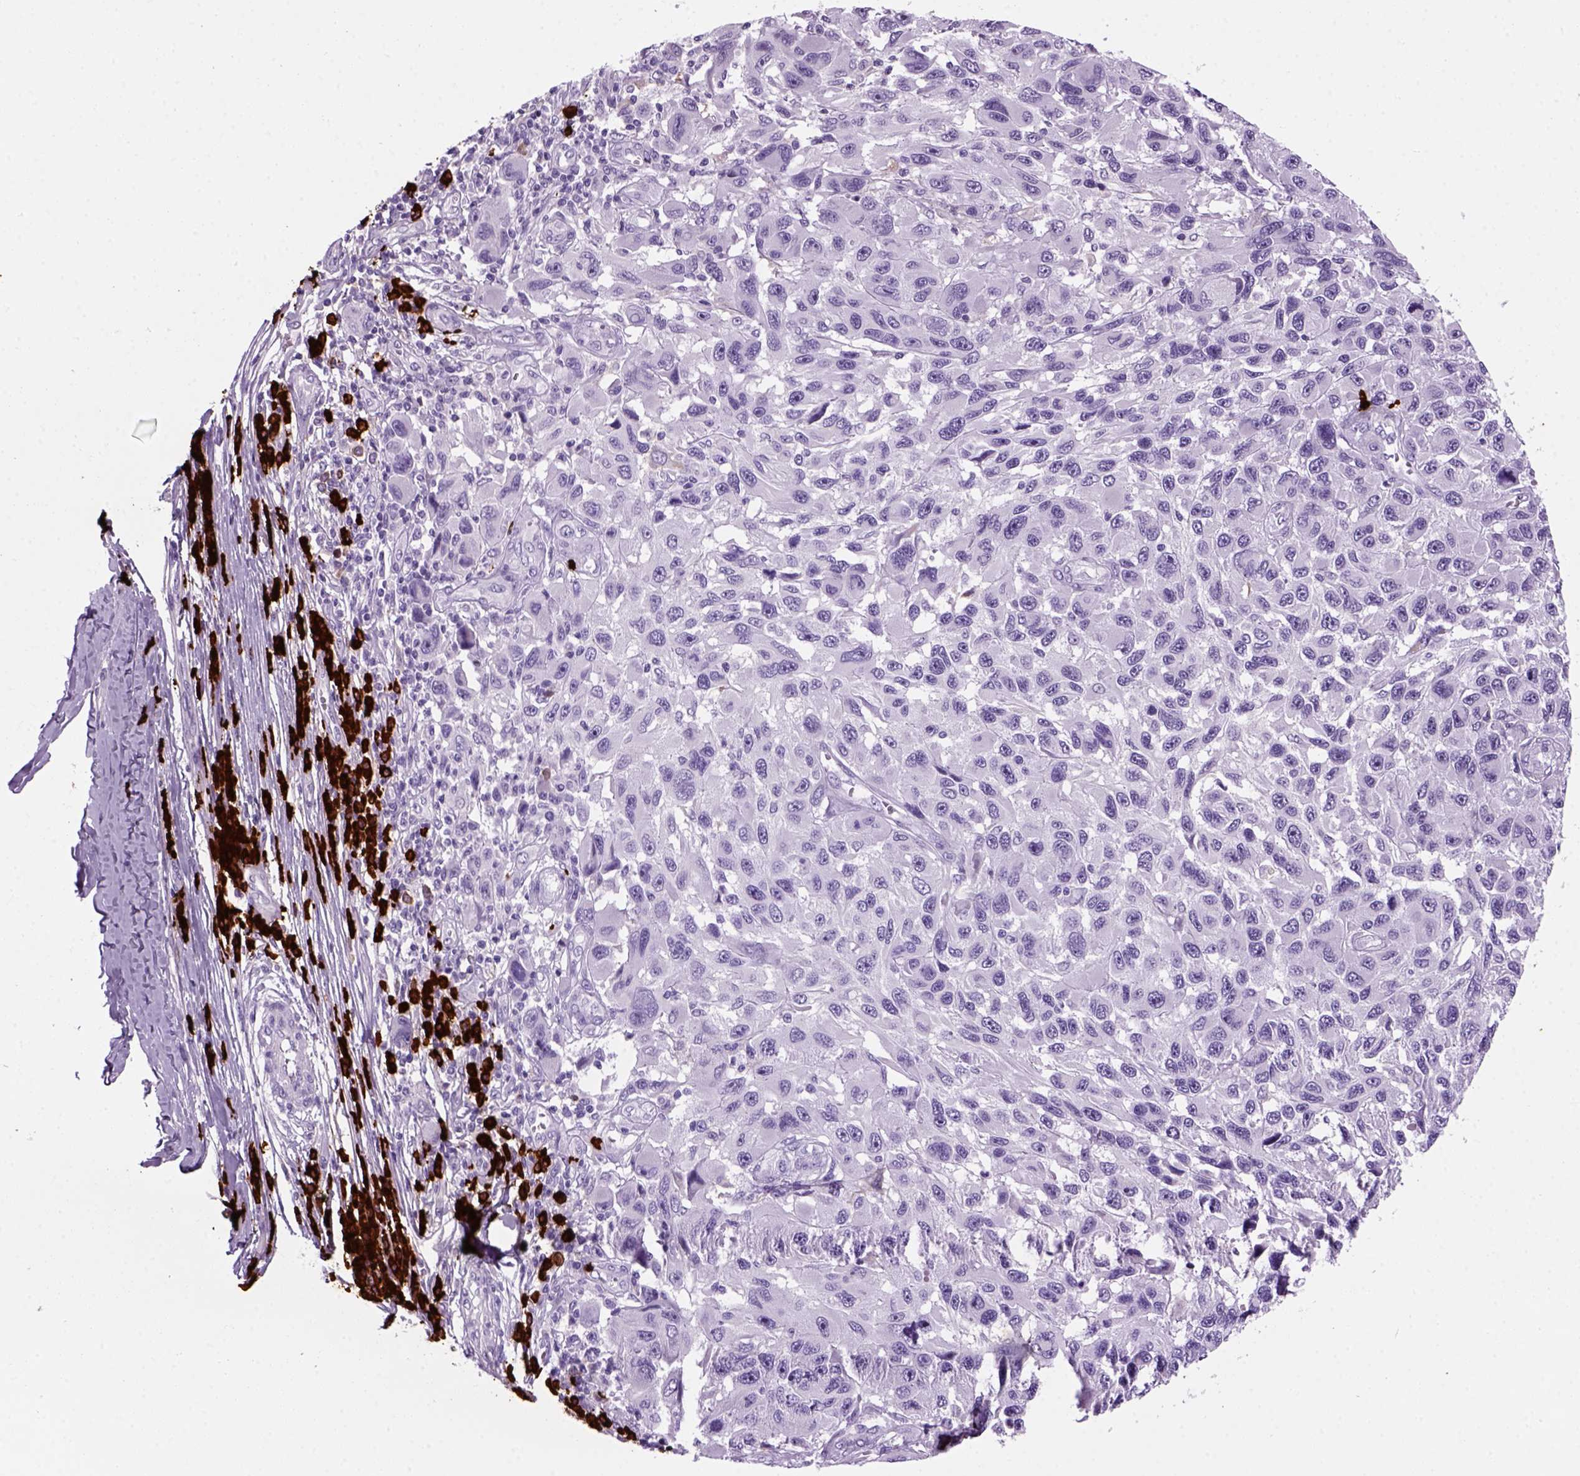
{"staining": {"intensity": "negative", "quantity": "none", "location": "none"}, "tissue": "melanoma", "cell_type": "Tumor cells", "image_type": "cancer", "snomed": [{"axis": "morphology", "description": "Malignant melanoma, NOS"}, {"axis": "topography", "description": "Skin"}], "caption": "Immunohistochemical staining of malignant melanoma shows no significant expression in tumor cells.", "gene": "MZB1", "patient": {"sex": "male", "age": 53}}